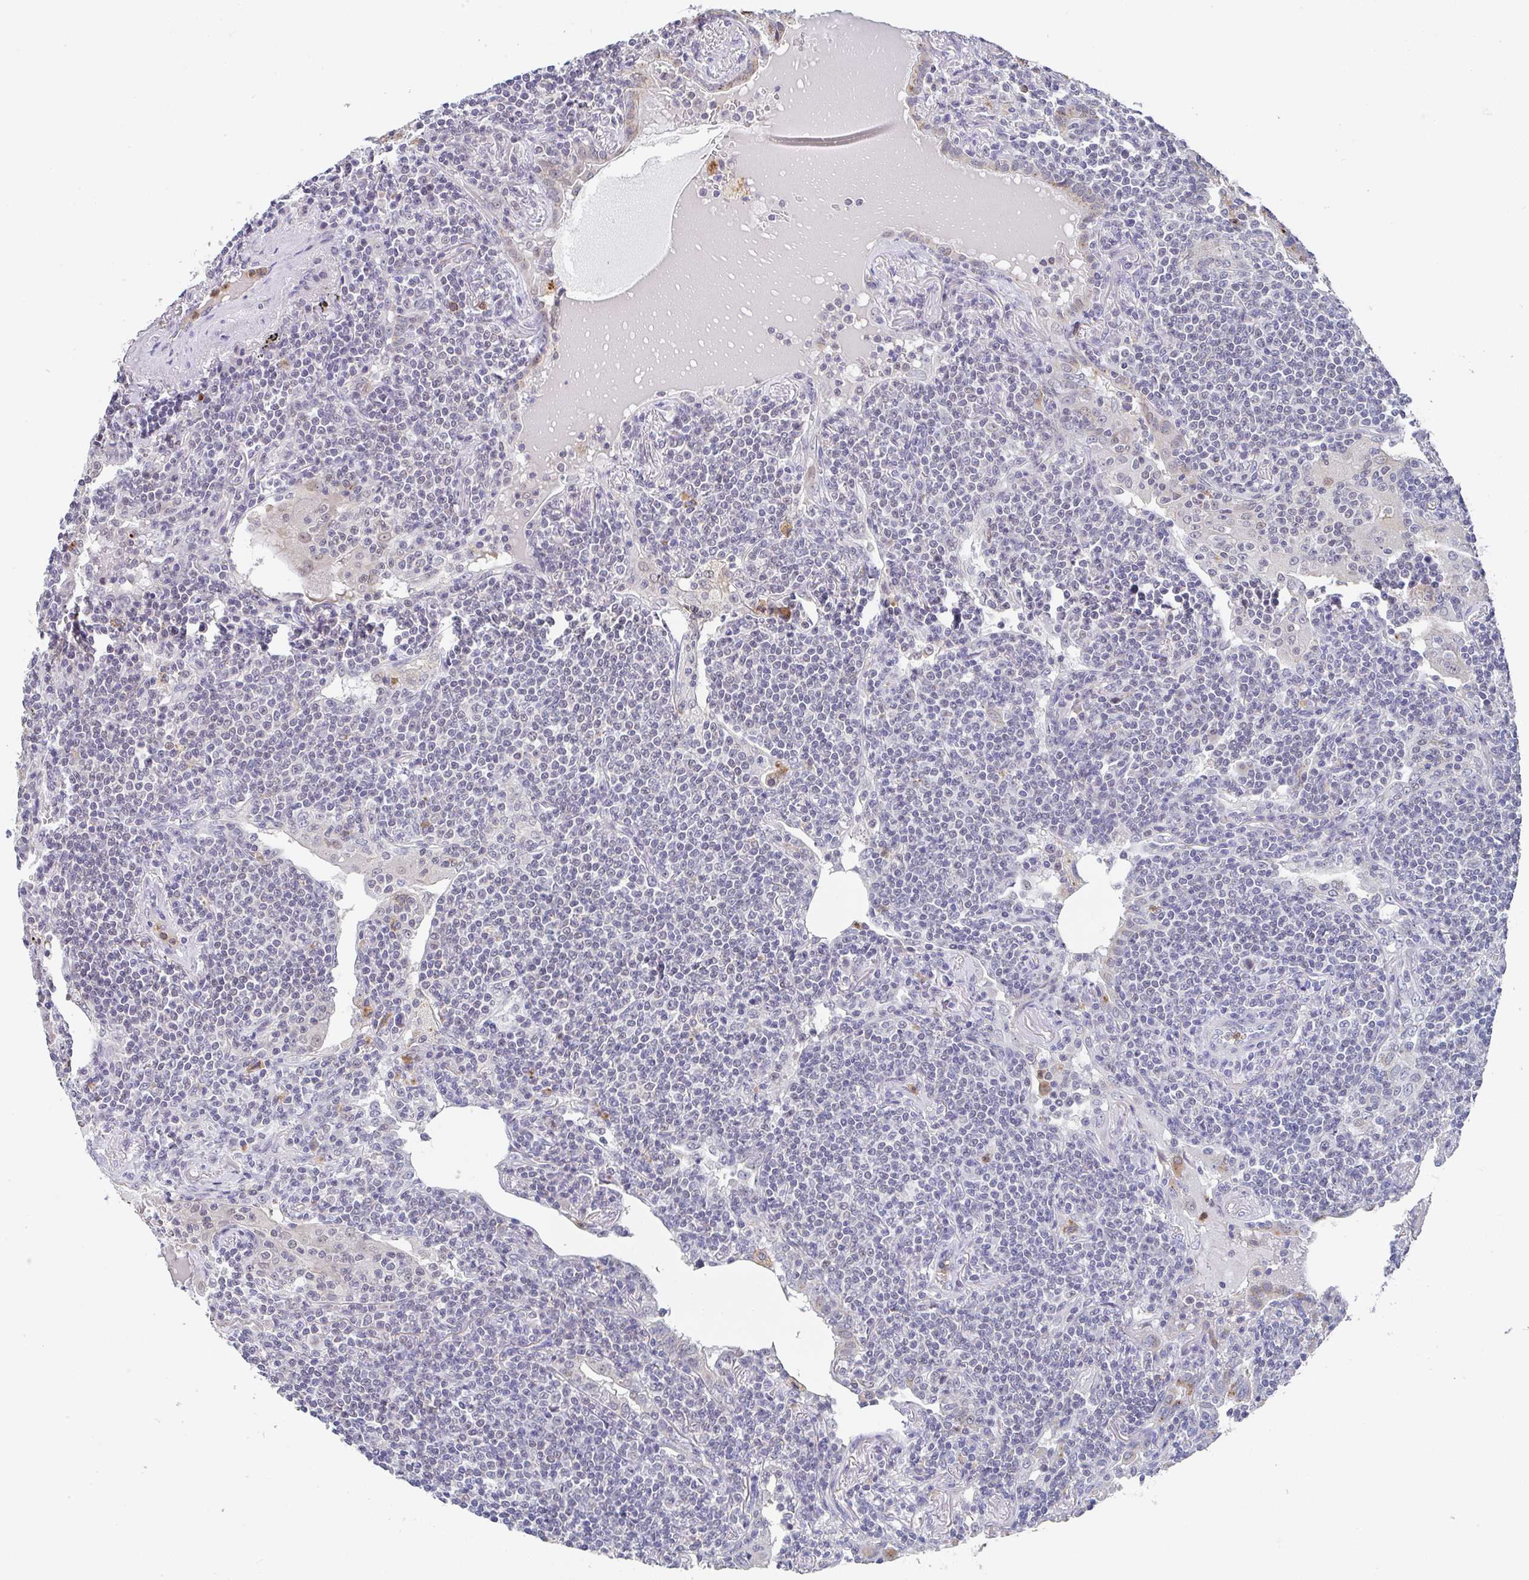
{"staining": {"intensity": "negative", "quantity": "none", "location": "none"}, "tissue": "lymphoma", "cell_type": "Tumor cells", "image_type": "cancer", "snomed": [{"axis": "morphology", "description": "Malignant lymphoma, non-Hodgkin's type, Low grade"}, {"axis": "topography", "description": "Lung"}], "caption": "Immunohistochemistry (IHC) histopathology image of neoplastic tissue: low-grade malignant lymphoma, non-Hodgkin's type stained with DAB (3,3'-diaminobenzidine) shows no significant protein staining in tumor cells.", "gene": "NCF1", "patient": {"sex": "female", "age": 71}}